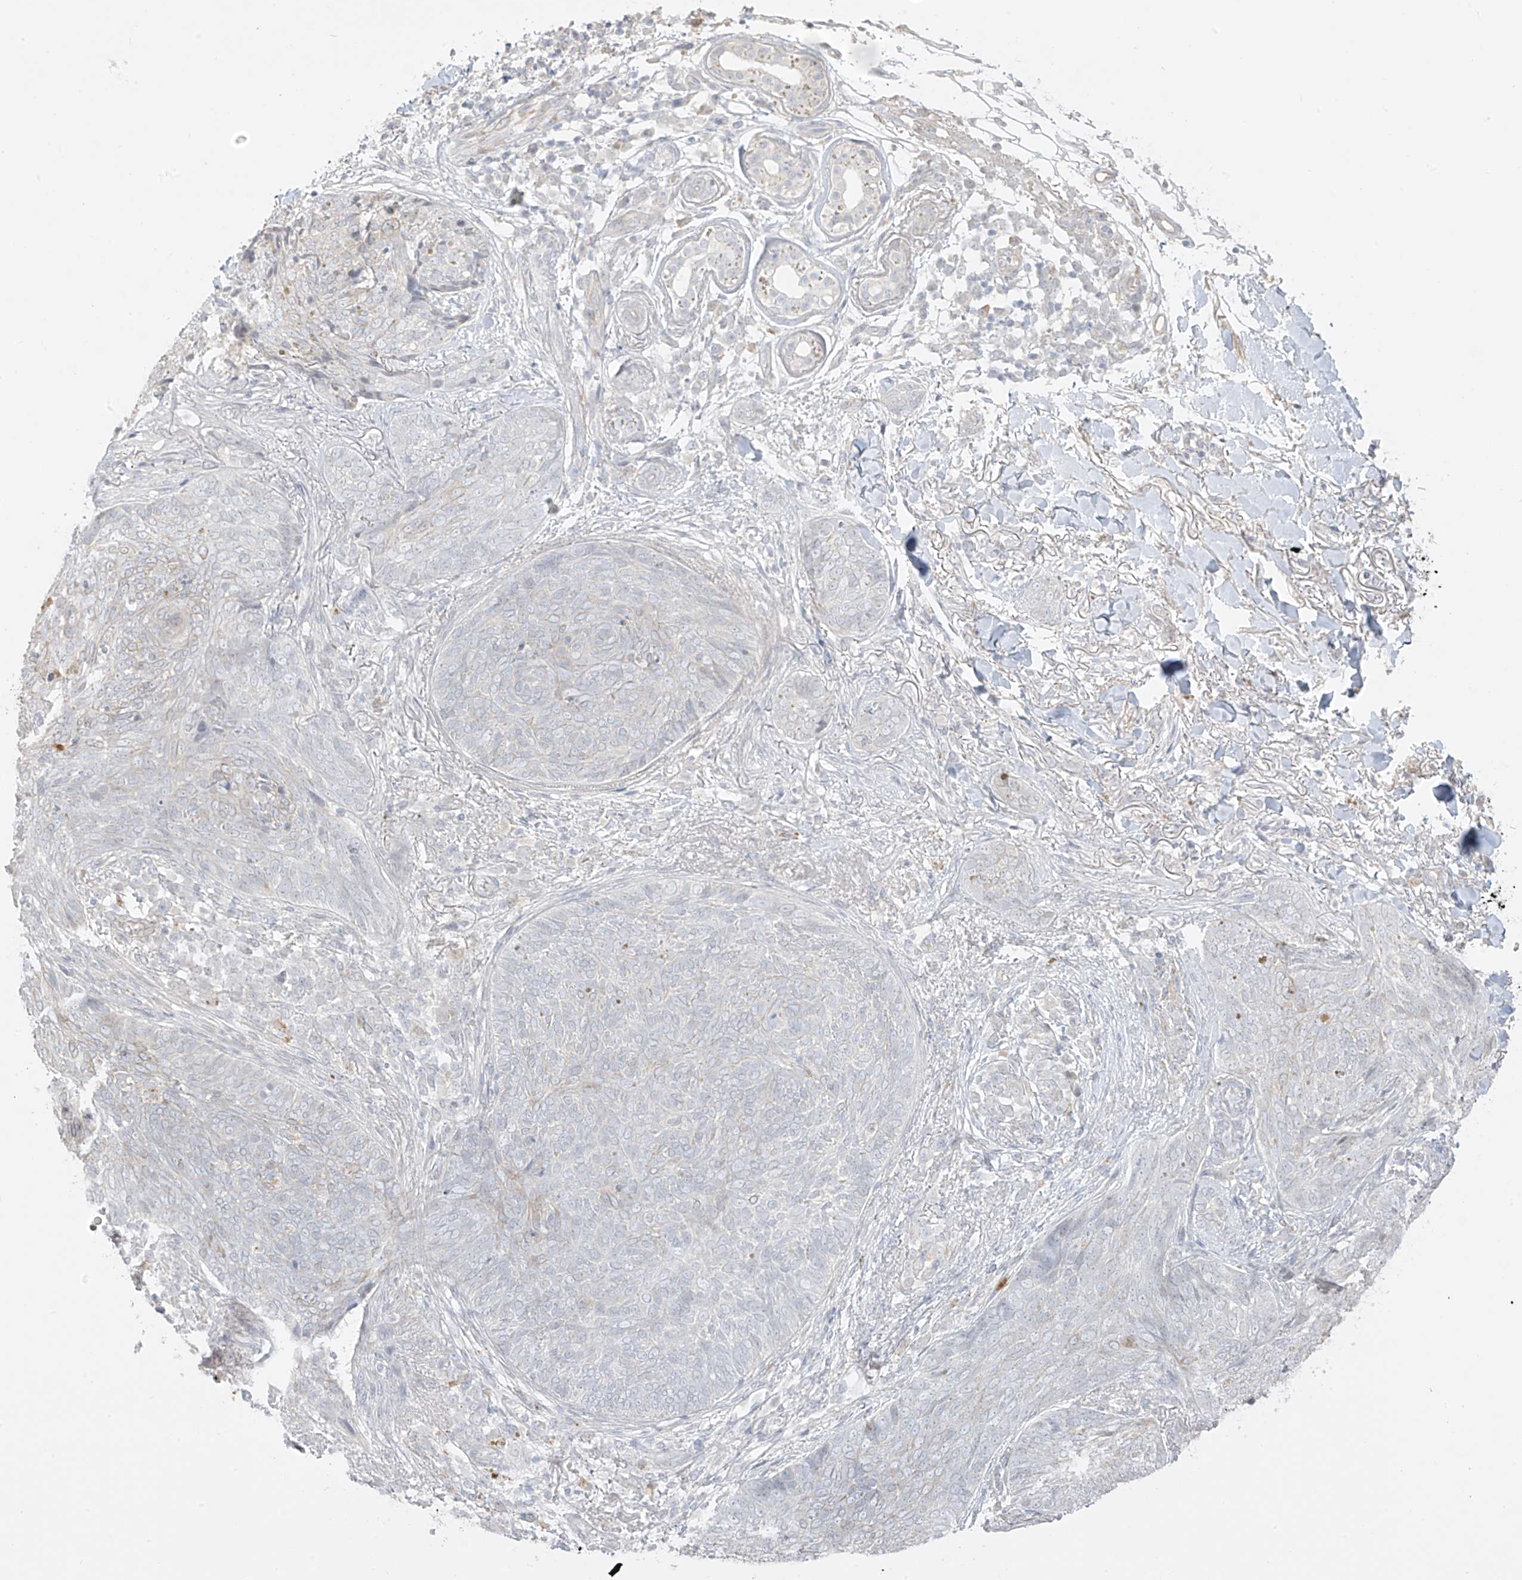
{"staining": {"intensity": "negative", "quantity": "none", "location": "none"}, "tissue": "skin cancer", "cell_type": "Tumor cells", "image_type": "cancer", "snomed": [{"axis": "morphology", "description": "Basal cell carcinoma"}, {"axis": "topography", "description": "Skin"}], "caption": "Tumor cells show no significant expression in skin basal cell carcinoma.", "gene": "DCDC2", "patient": {"sex": "male", "age": 85}}